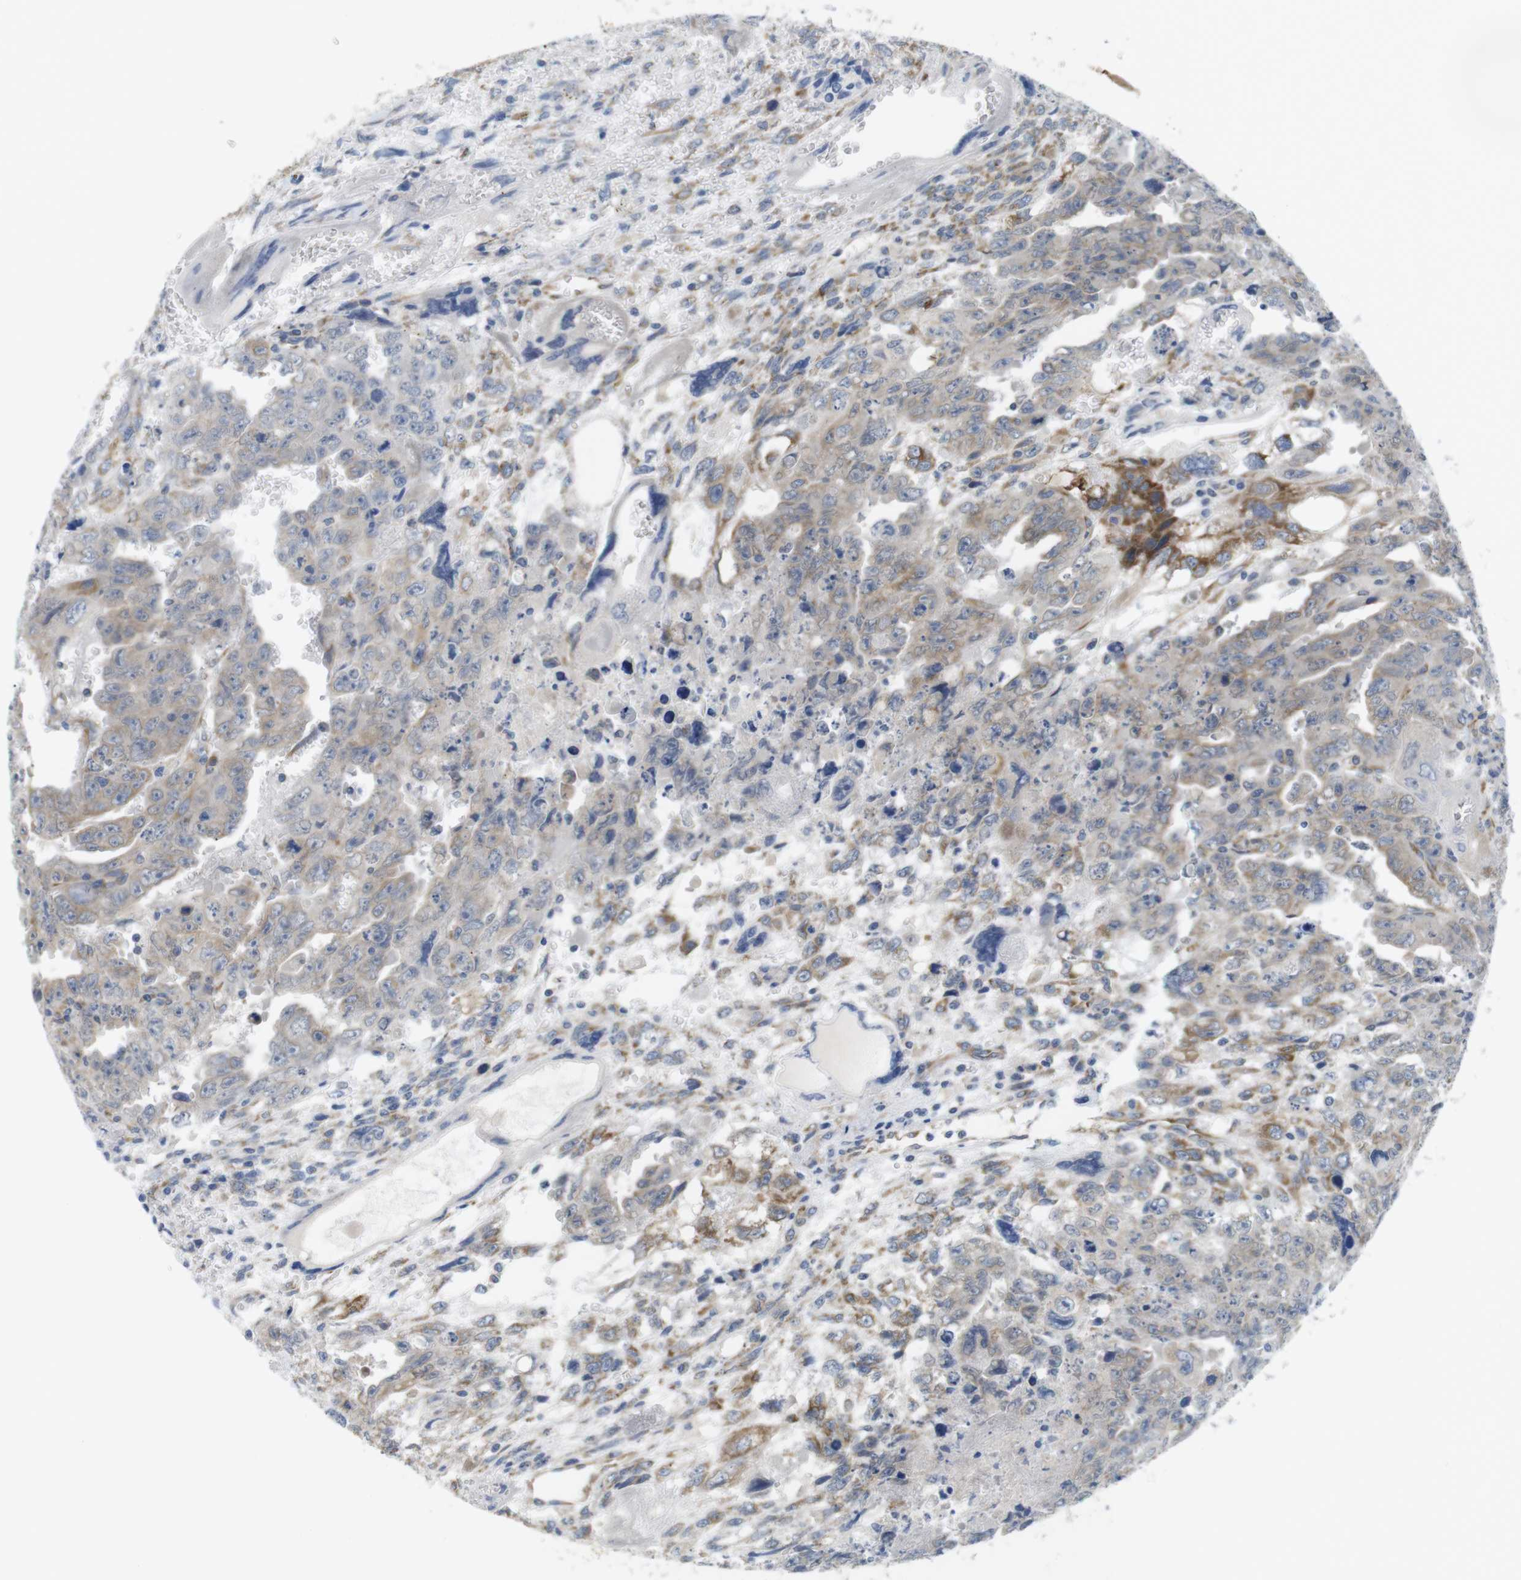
{"staining": {"intensity": "moderate", "quantity": "25%-75%", "location": "cytoplasmic/membranous"}, "tissue": "testis cancer", "cell_type": "Tumor cells", "image_type": "cancer", "snomed": [{"axis": "morphology", "description": "Carcinoma, Embryonal, NOS"}, {"axis": "topography", "description": "Testis"}], "caption": "The histopathology image displays a brown stain indicating the presence of a protein in the cytoplasmic/membranous of tumor cells in testis cancer.", "gene": "PCNX2", "patient": {"sex": "male", "age": 28}}